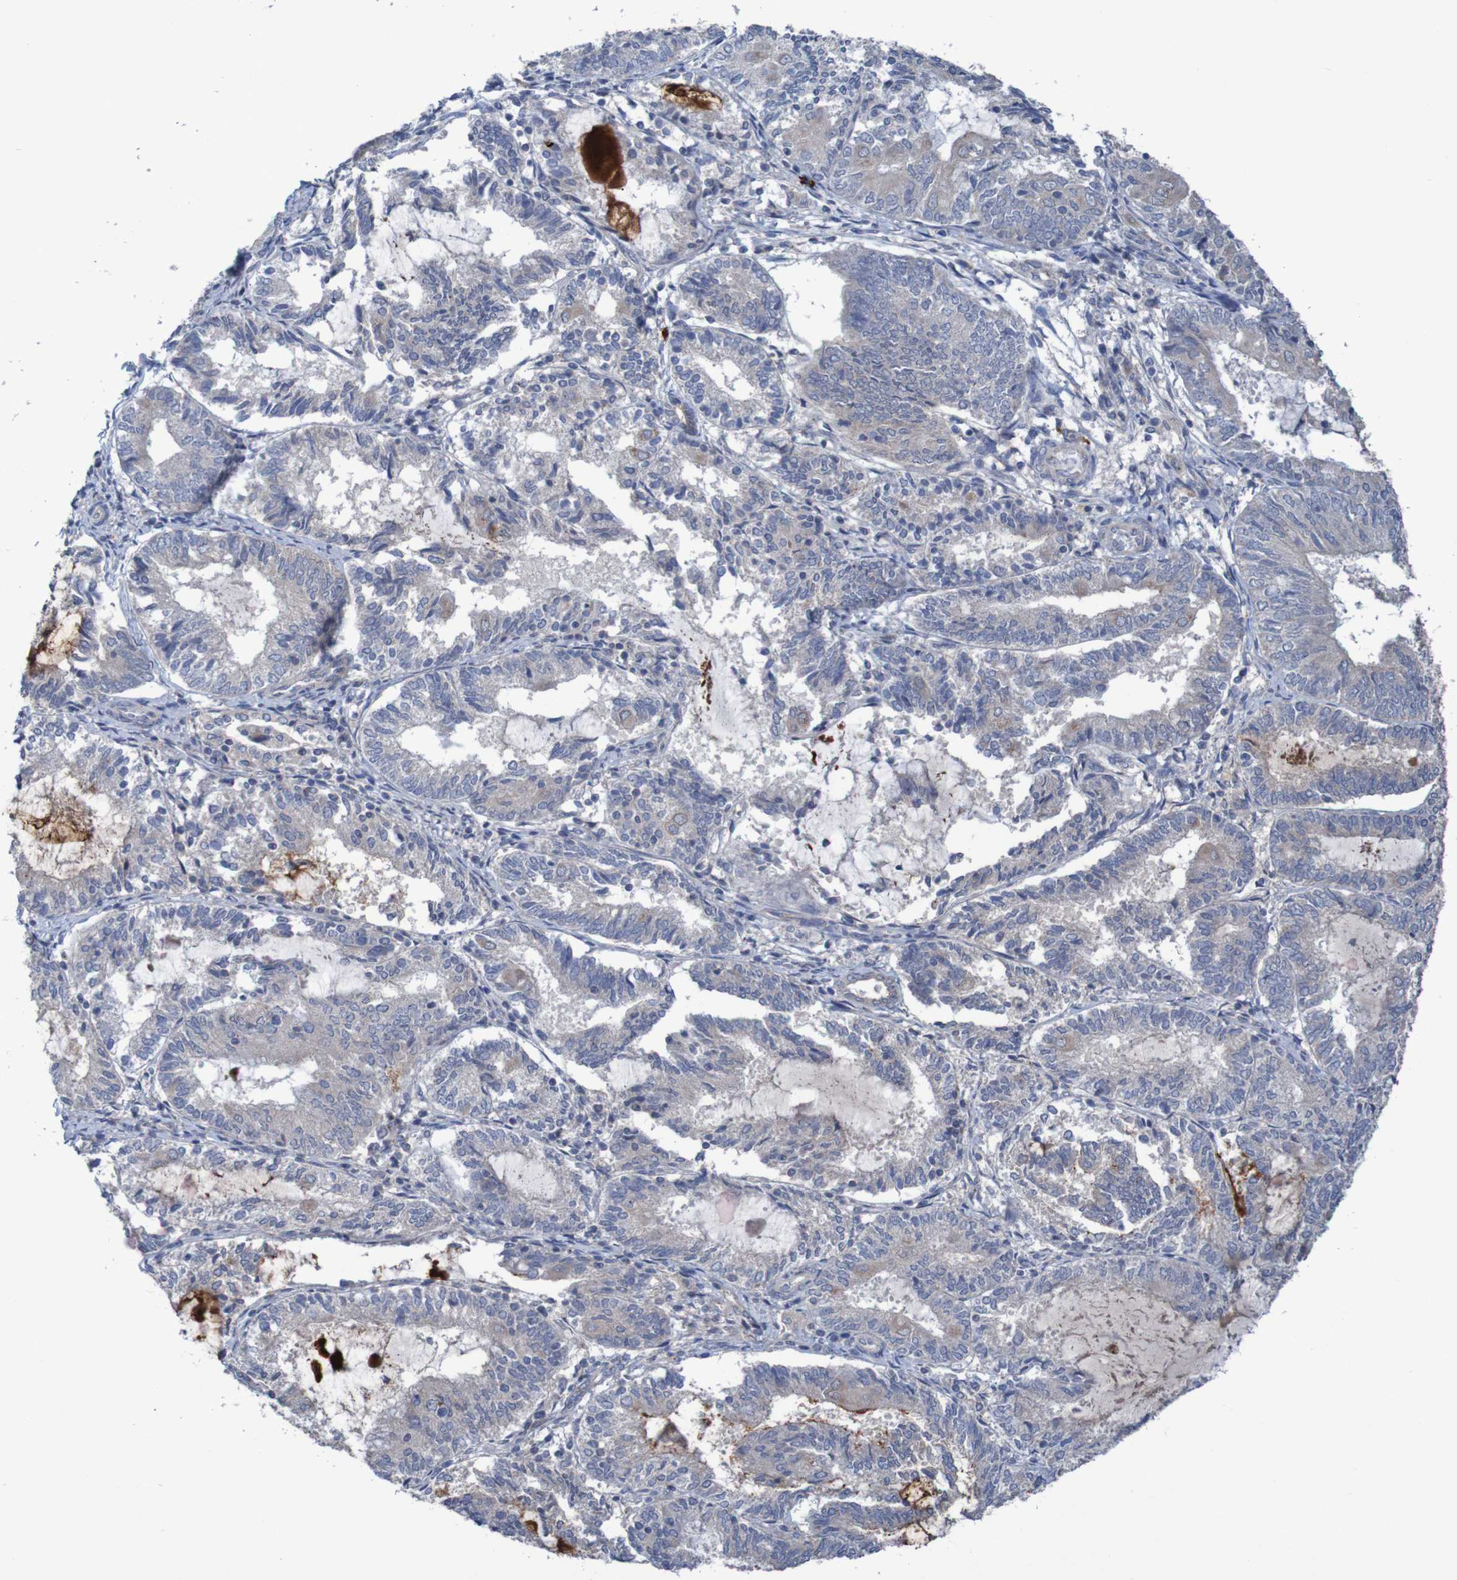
{"staining": {"intensity": "weak", "quantity": ">75%", "location": "cytoplasmic/membranous"}, "tissue": "endometrial cancer", "cell_type": "Tumor cells", "image_type": "cancer", "snomed": [{"axis": "morphology", "description": "Adenocarcinoma, NOS"}, {"axis": "topography", "description": "Endometrium"}], "caption": "Brown immunohistochemical staining in endometrial cancer (adenocarcinoma) reveals weak cytoplasmic/membranous staining in about >75% of tumor cells.", "gene": "ANGPT4", "patient": {"sex": "female", "age": 81}}